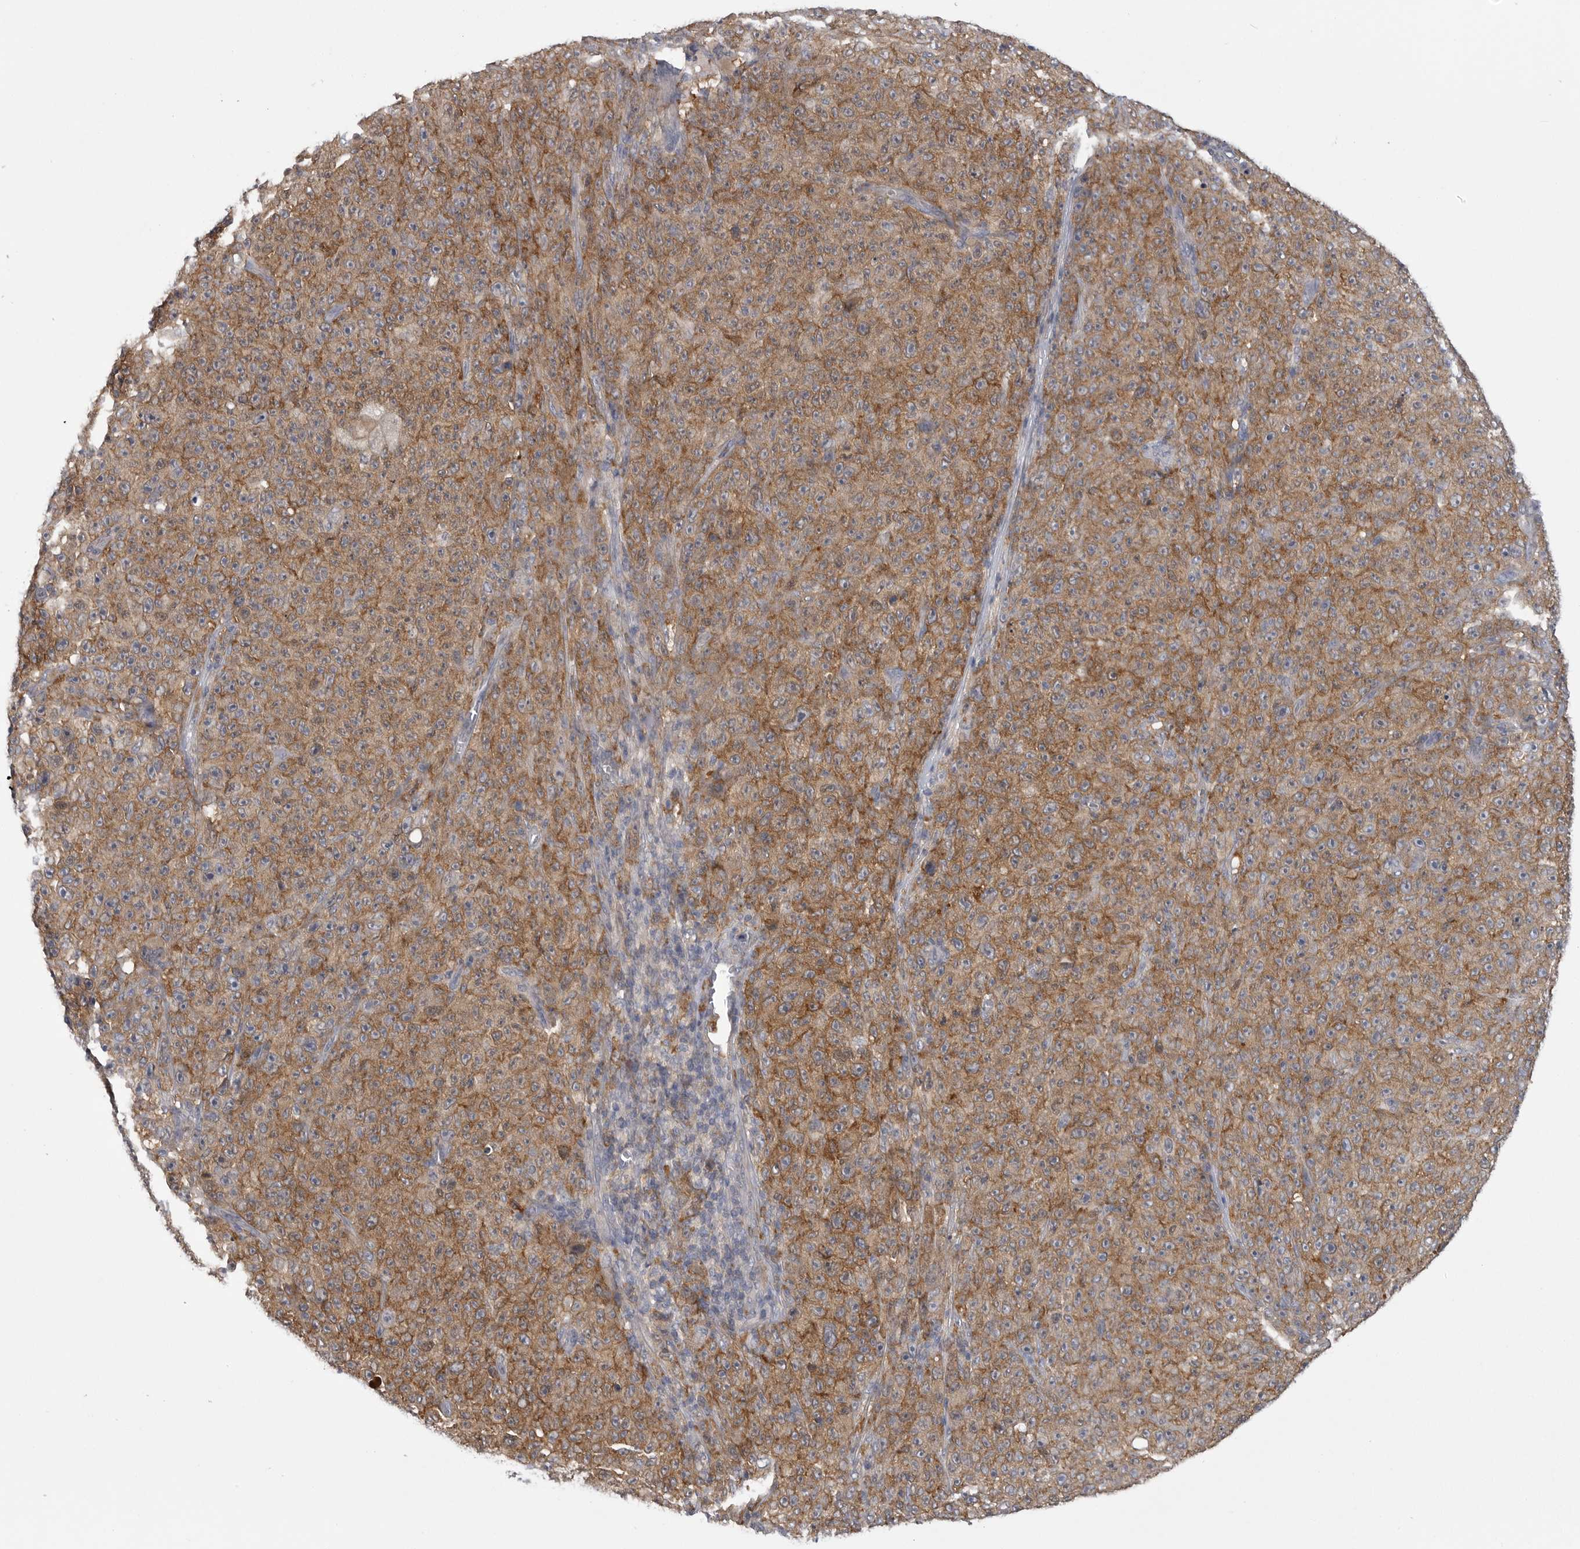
{"staining": {"intensity": "moderate", "quantity": ">75%", "location": "cytoplasmic/membranous"}, "tissue": "melanoma", "cell_type": "Tumor cells", "image_type": "cancer", "snomed": [{"axis": "morphology", "description": "Malignant melanoma, NOS"}, {"axis": "topography", "description": "Skin"}], "caption": "Immunohistochemistry (DAB) staining of melanoma exhibits moderate cytoplasmic/membranous protein expression in about >75% of tumor cells.", "gene": "CACYBP", "patient": {"sex": "female", "age": 82}}